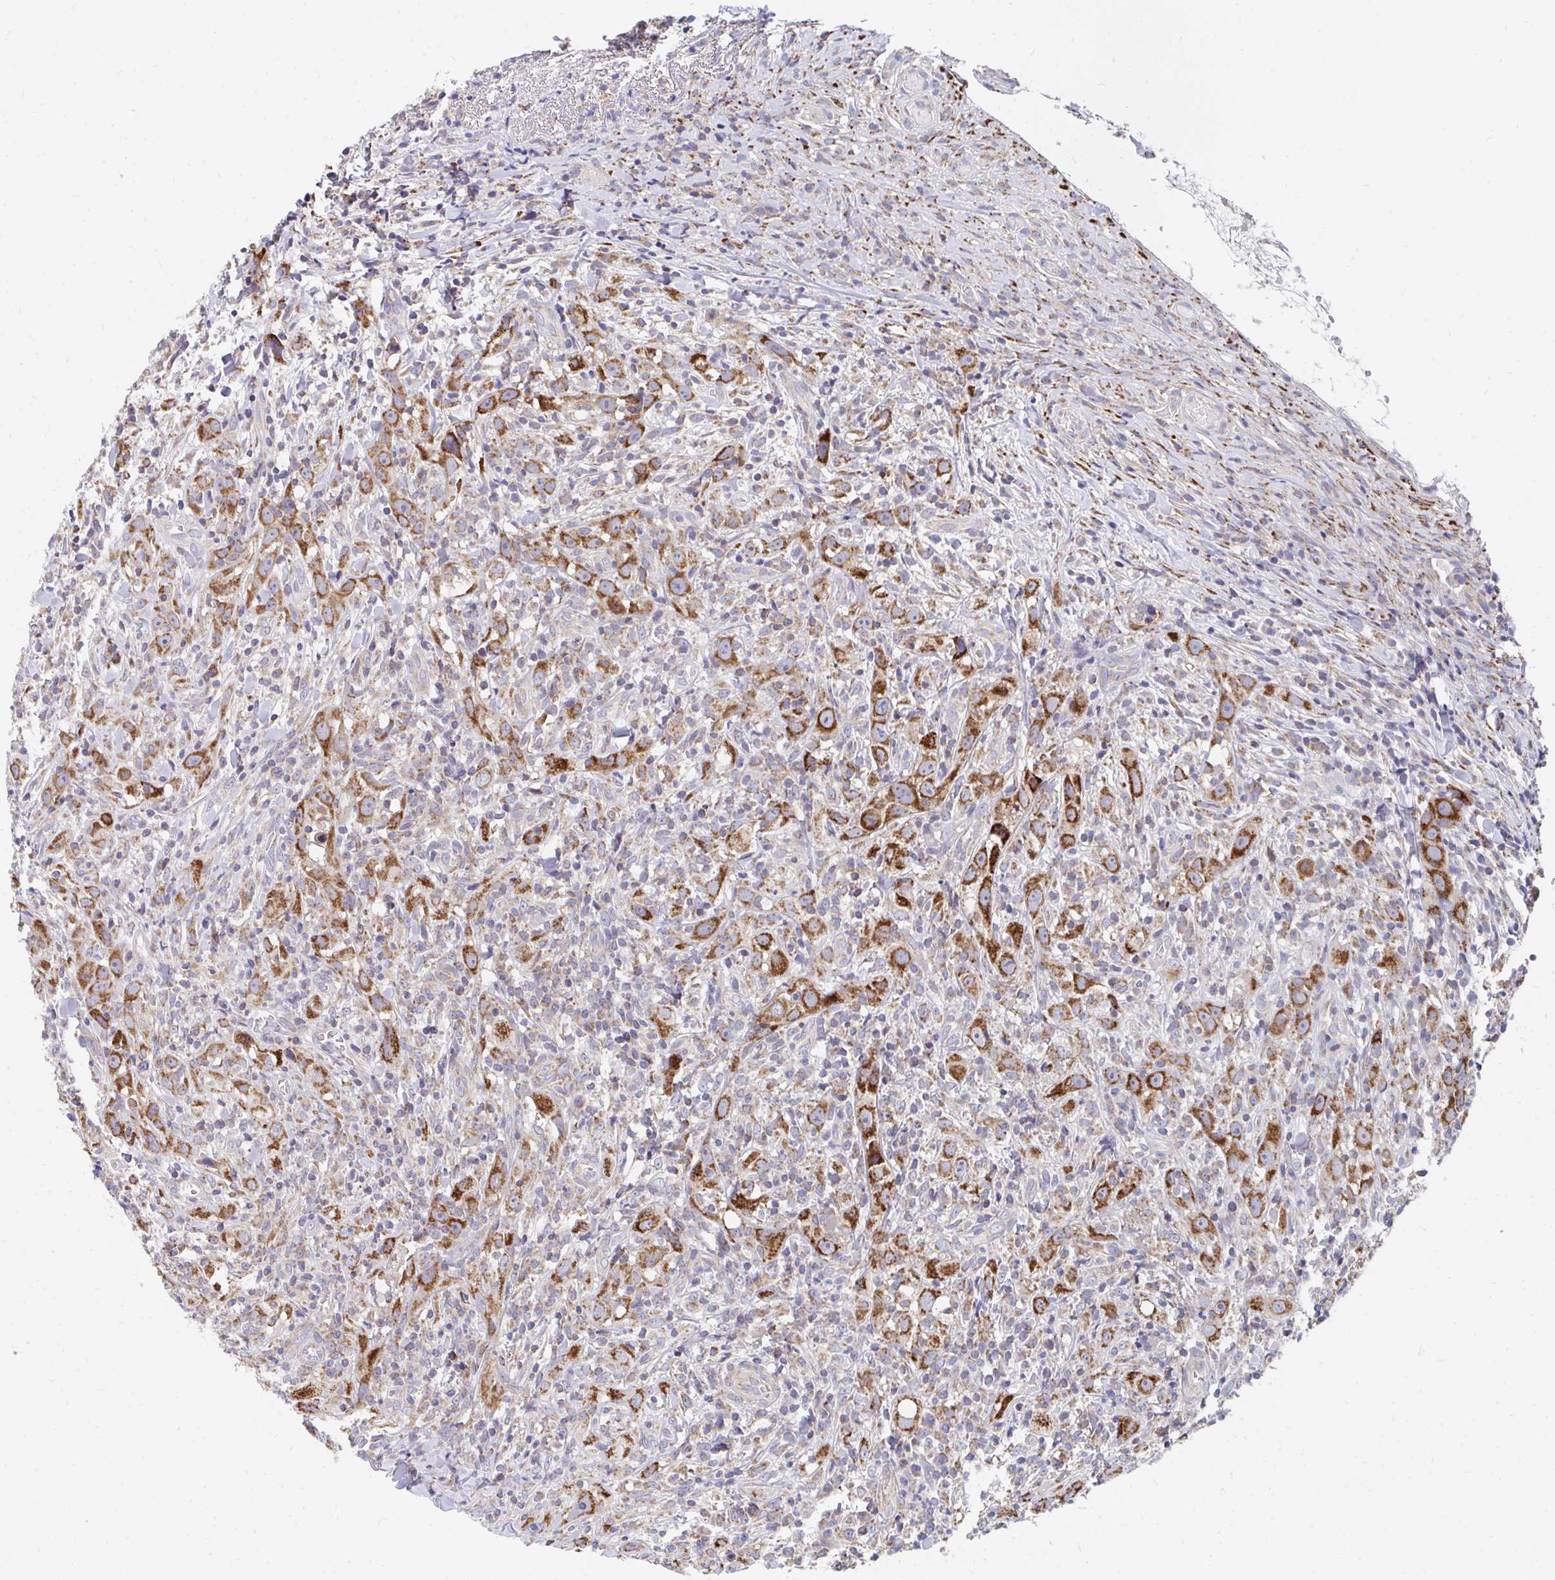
{"staining": {"intensity": "strong", "quantity": ">75%", "location": "cytoplasmic/membranous"}, "tissue": "head and neck cancer", "cell_type": "Tumor cells", "image_type": "cancer", "snomed": [{"axis": "morphology", "description": "Squamous cell carcinoma, NOS"}, {"axis": "topography", "description": "Head-Neck"}], "caption": "This micrograph shows squamous cell carcinoma (head and neck) stained with IHC to label a protein in brown. The cytoplasmic/membranous of tumor cells show strong positivity for the protein. Nuclei are counter-stained blue.", "gene": "PC", "patient": {"sex": "female", "age": 95}}